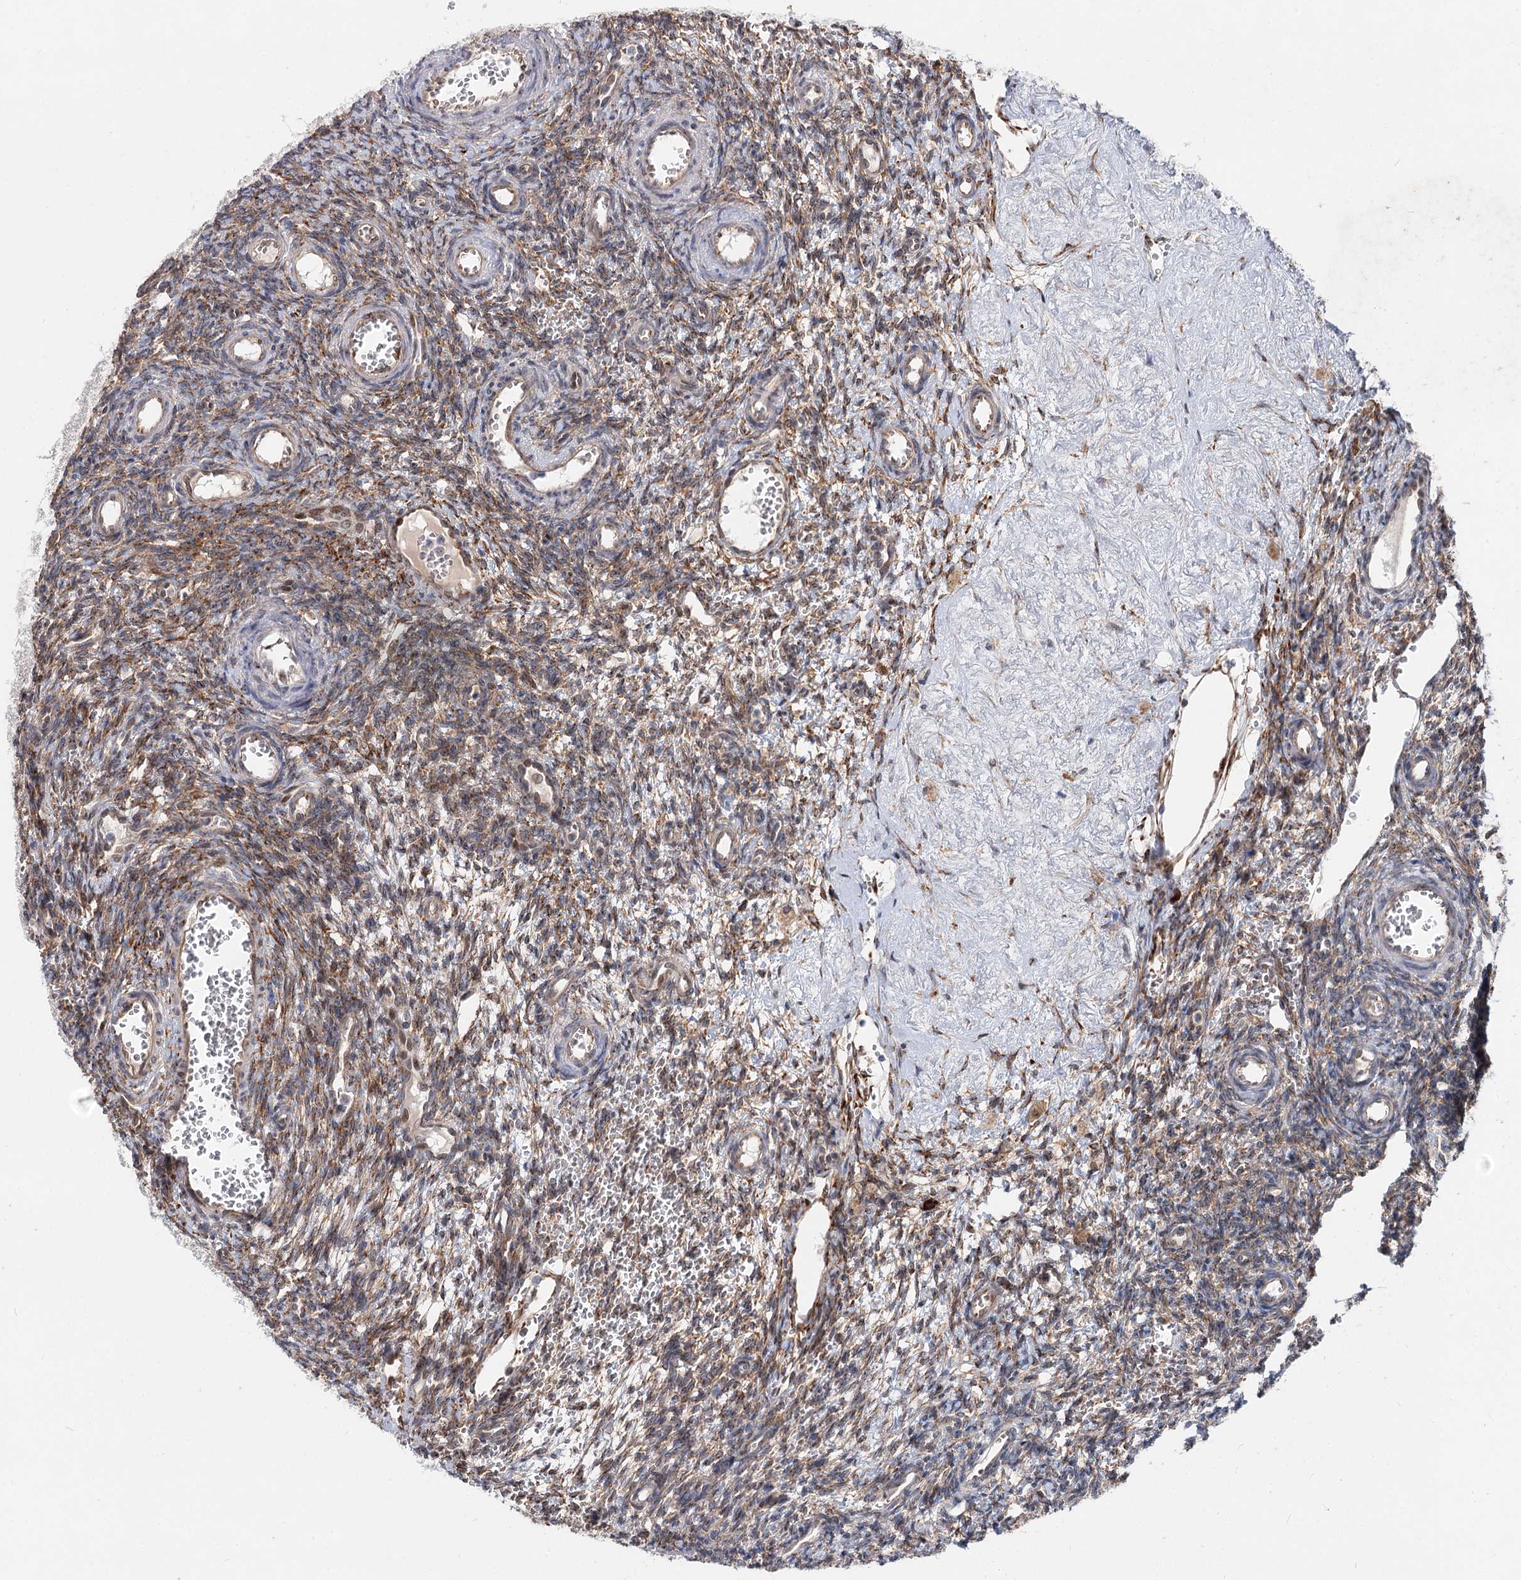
{"staining": {"intensity": "moderate", "quantity": "25%-75%", "location": "cytoplasmic/membranous"}, "tissue": "ovary", "cell_type": "Ovarian stroma cells", "image_type": "normal", "snomed": [{"axis": "morphology", "description": "Normal tissue, NOS"}, {"axis": "topography", "description": "Ovary"}], "caption": "Ovary stained for a protein (brown) exhibits moderate cytoplasmic/membranous positive expression in about 25%-75% of ovarian stroma cells.", "gene": "SPART", "patient": {"sex": "female", "age": 39}}